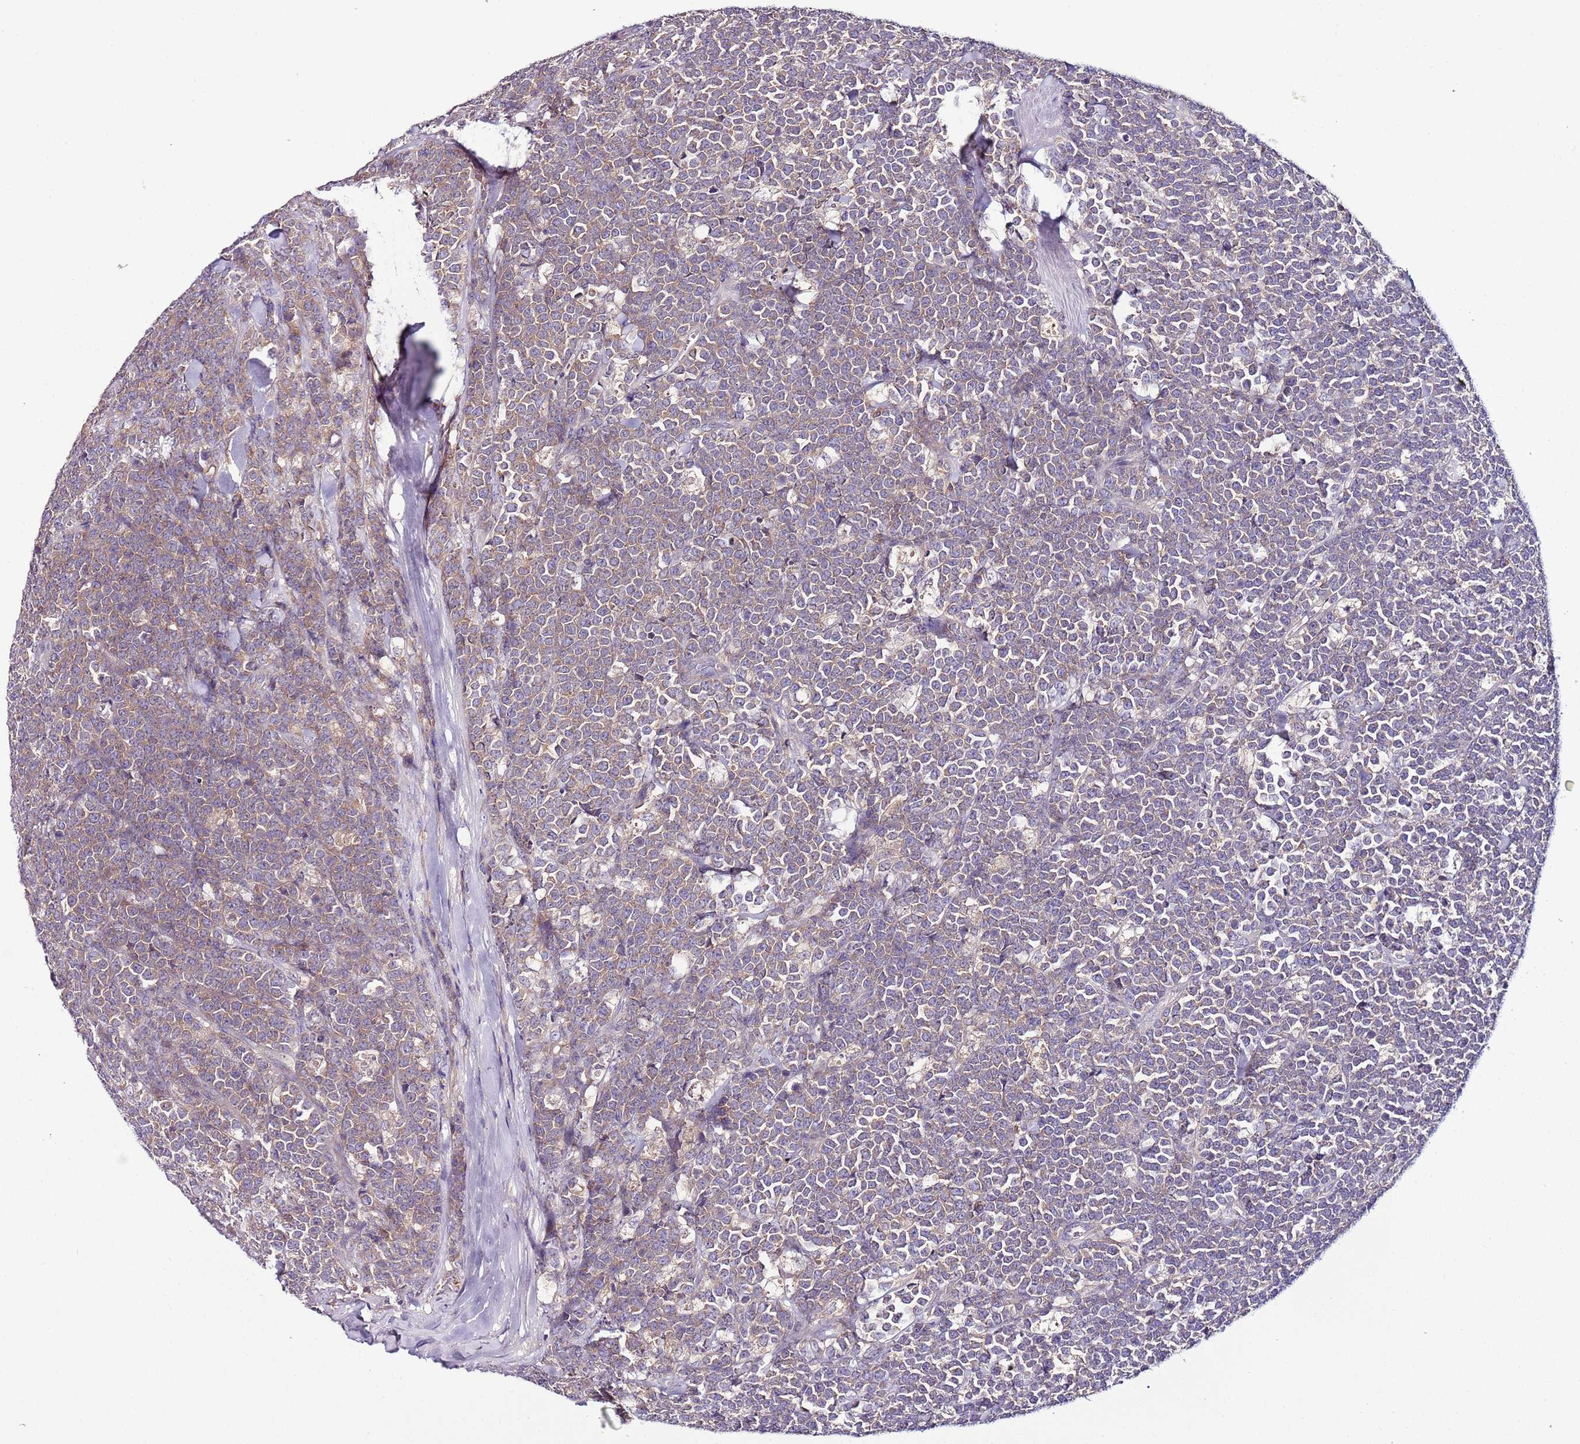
{"staining": {"intensity": "weak", "quantity": ">75%", "location": "cytoplasmic/membranous"}, "tissue": "lymphoma", "cell_type": "Tumor cells", "image_type": "cancer", "snomed": [{"axis": "morphology", "description": "Malignant lymphoma, non-Hodgkin's type, High grade"}, {"axis": "topography", "description": "Small intestine"}, {"axis": "topography", "description": "Colon"}], "caption": "High-grade malignant lymphoma, non-Hodgkin's type was stained to show a protein in brown. There is low levels of weak cytoplasmic/membranous expression in about >75% of tumor cells. Nuclei are stained in blue.", "gene": "IGIP", "patient": {"sex": "male", "age": 8}}